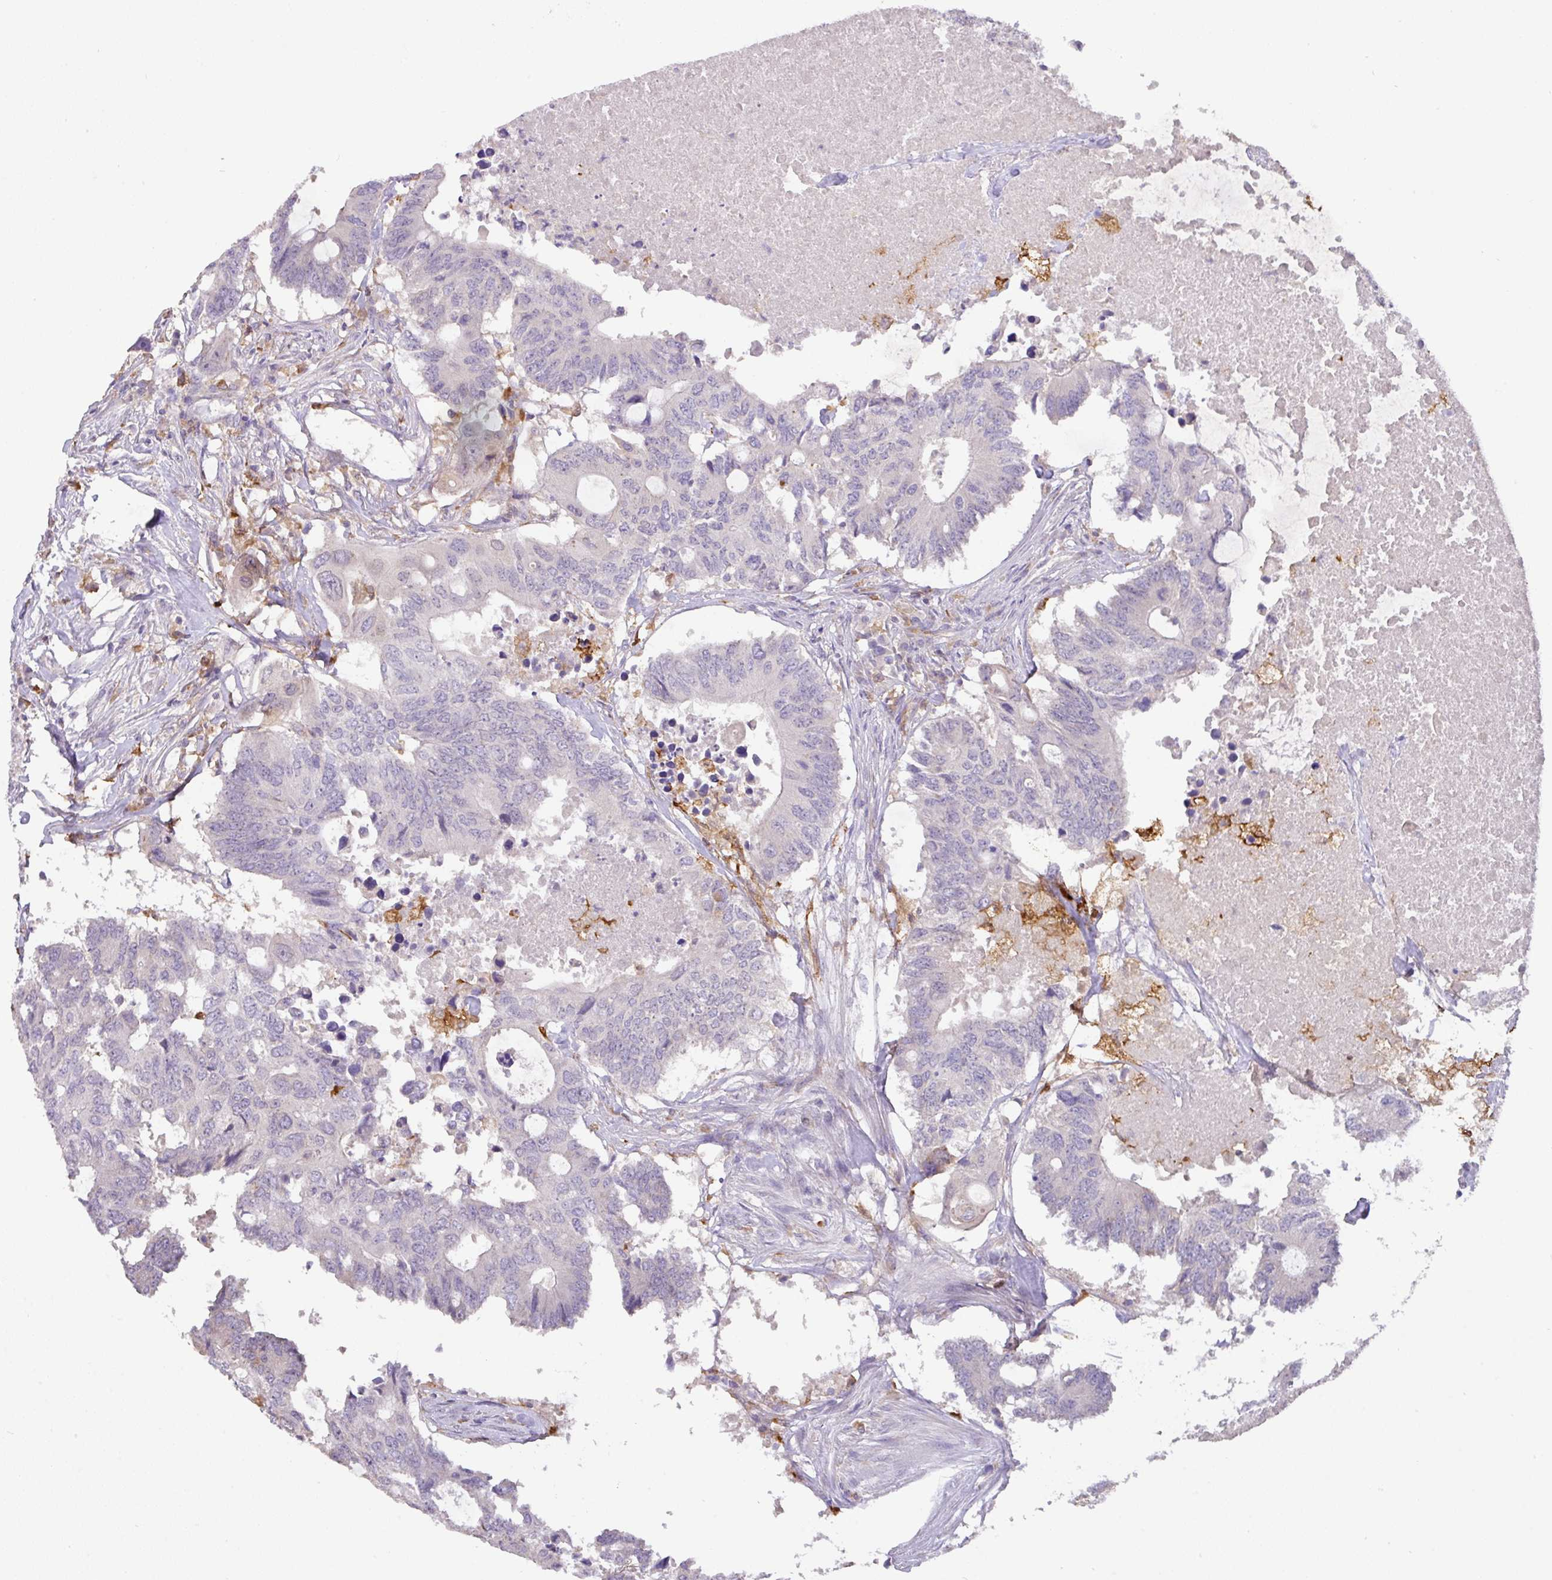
{"staining": {"intensity": "negative", "quantity": "none", "location": "none"}, "tissue": "colorectal cancer", "cell_type": "Tumor cells", "image_type": "cancer", "snomed": [{"axis": "morphology", "description": "Adenocarcinoma, NOS"}, {"axis": "topography", "description": "Colon"}], "caption": "An image of human colorectal cancer is negative for staining in tumor cells. (IHC, brightfield microscopy, high magnification).", "gene": "GCNT7", "patient": {"sex": "male", "age": 71}}